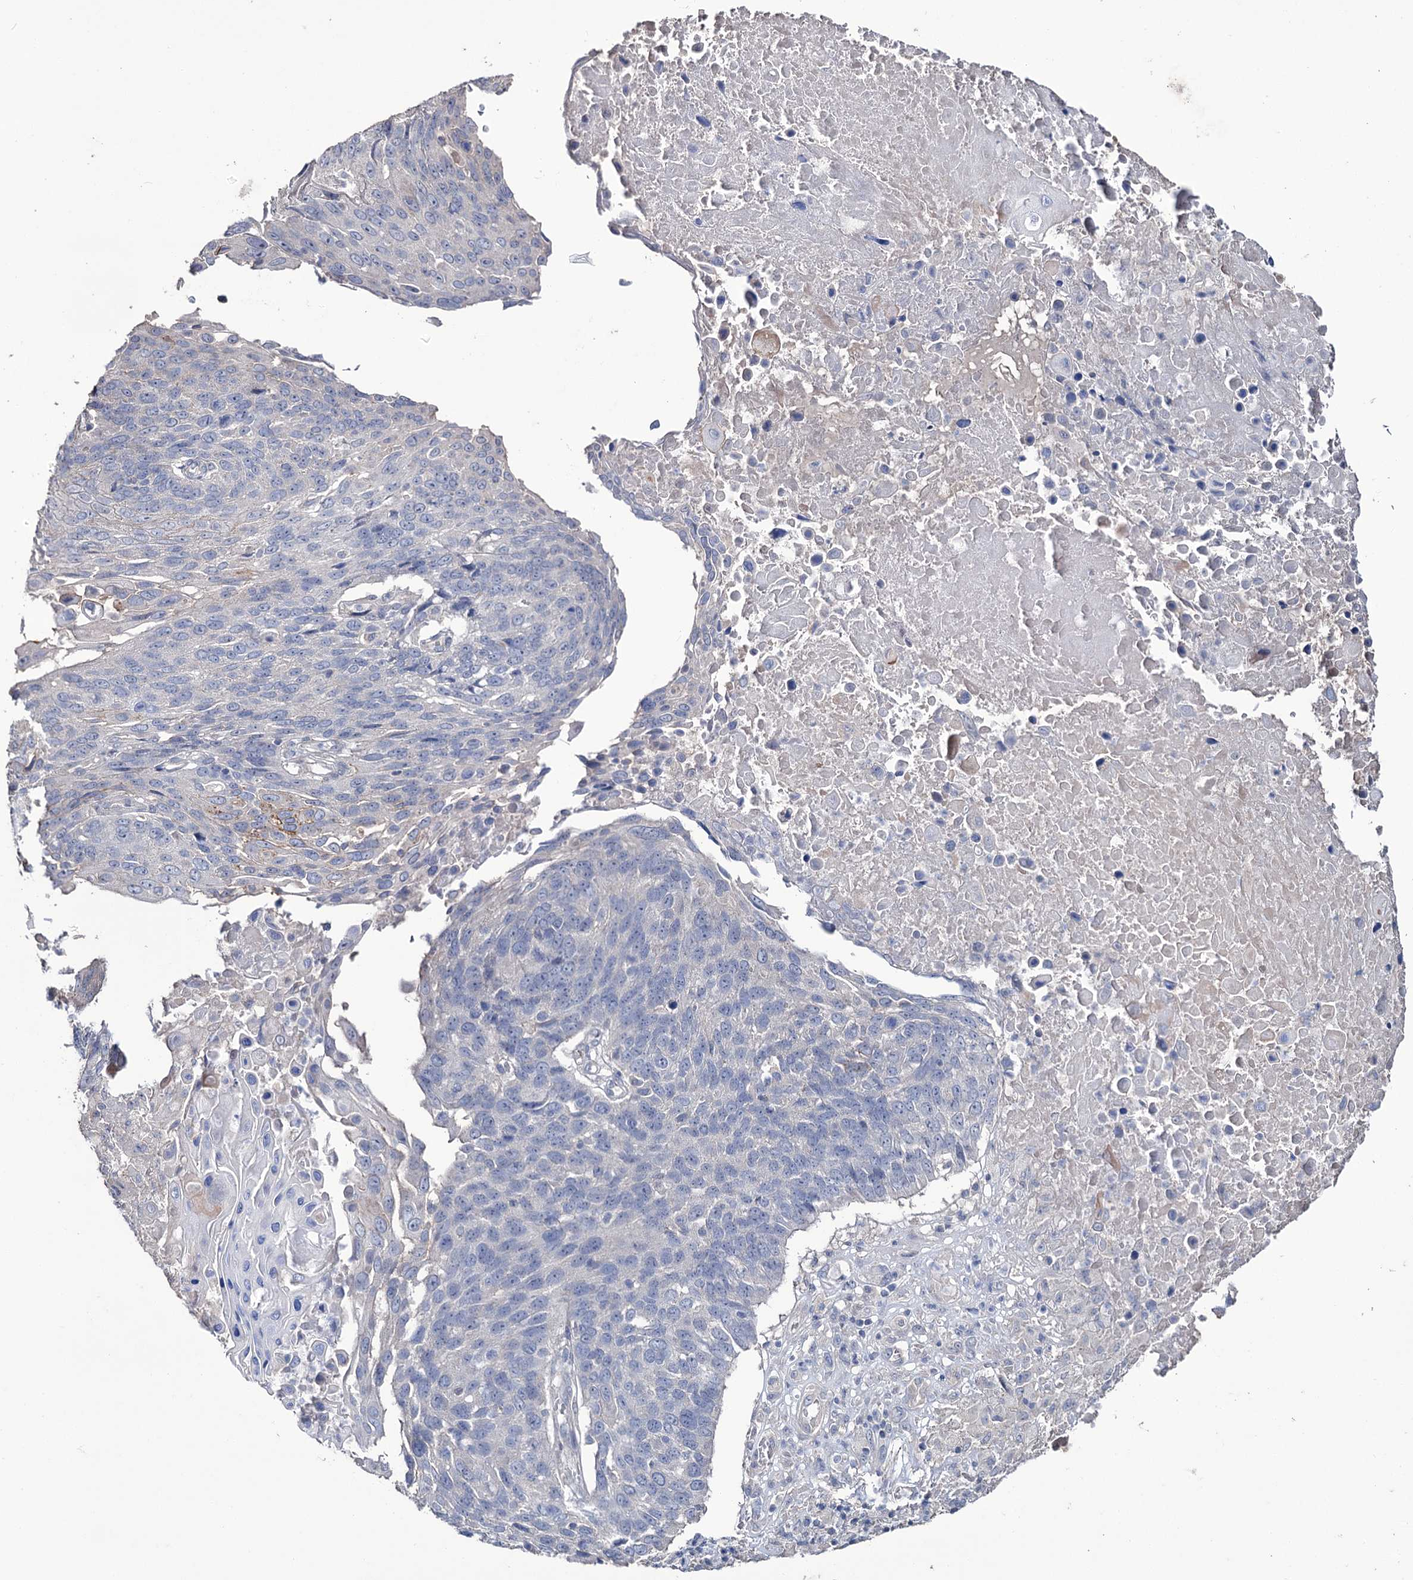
{"staining": {"intensity": "negative", "quantity": "none", "location": "none"}, "tissue": "lung cancer", "cell_type": "Tumor cells", "image_type": "cancer", "snomed": [{"axis": "morphology", "description": "Squamous cell carcinoma, NOS"}, {"axis": "topography", "description": "Lung"}], "caption": "Protein analysis of squamous cell carcinoma (lung) reveals no significant staining in tumor cells.", "gene": "EPB41L5", "patient": {"sex": "male", "age": 66}}